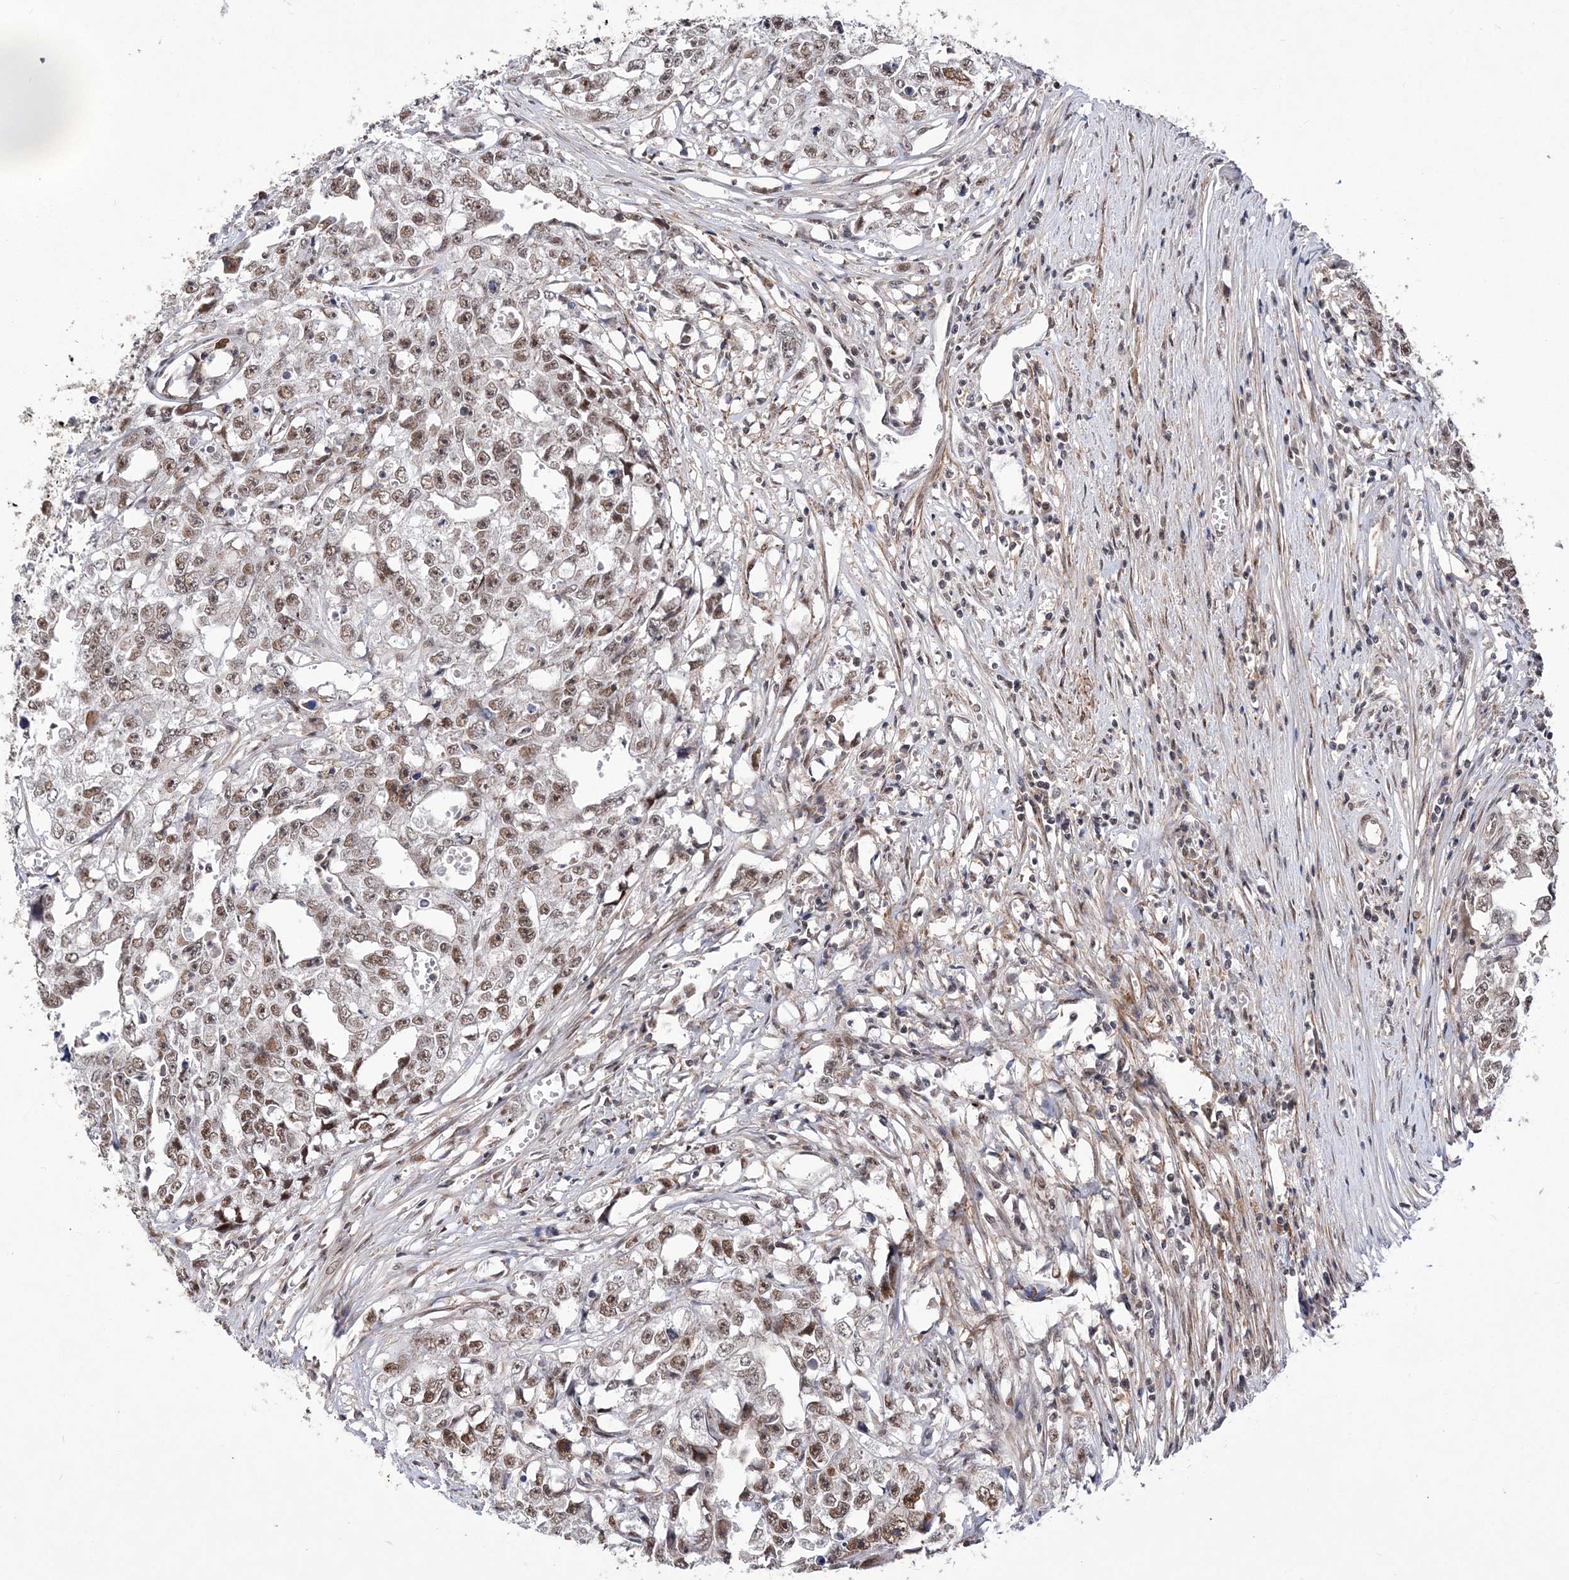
{"staining": {"intensity": "moderate", "quantity": ">75%", "location": "nuclear"}, "tissue": "testis cancer", "cell_type": "Tumor cells", "image_type": "cancer", "snomed": [{"axis": "morphology", "description": "Seminoma, NOS"}, {"axis": "morphology", "description": "Carcinoma, Embryonal, NOS"}, {"axis": "topography", "description": "Testis"}], "caption": "IHC photomicrograph of neoplastic tissue: human embryonal carcinoma (testis) stained using immunohistochemistry (IHC) shows medium levels of moderate protein expression localized specifically in the nuclear of tumor cells, appearing as a nuclear brown color.", "gene": "BOD1L1", "patient": {"sex": "male", "age": 43}}